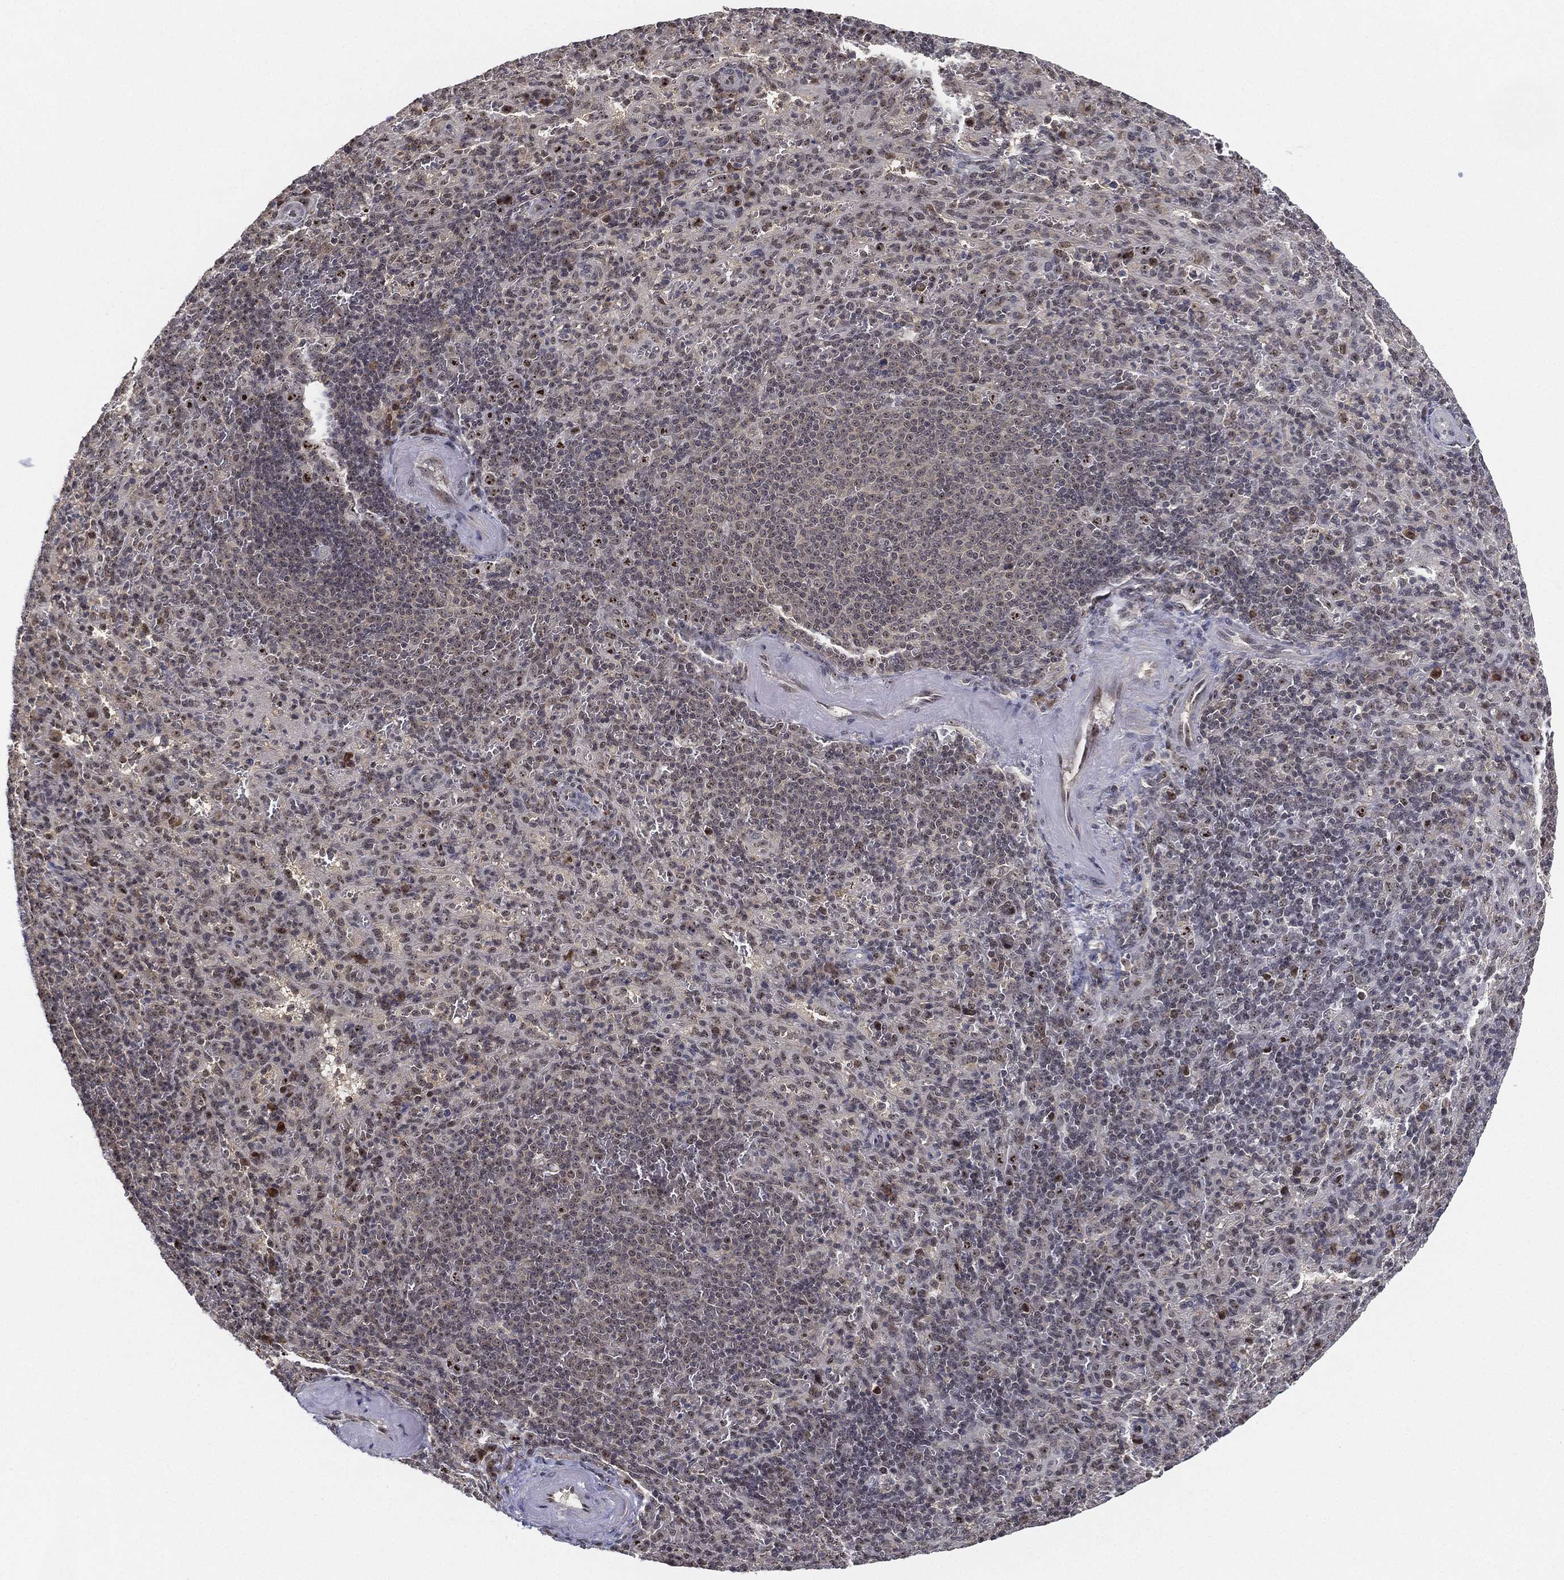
{"staining": {"intensity": "strong", "quantity": "<25%", "location": "nuclear"}, "tissue": "spleen", "cell_type": "Cells in red pulp", "image_type": "normal", "snomed": [{"axis": "morphology", "description": "Normal tissue, NOS"}, {"axis": "topography", "description": "Spleen"}], "caption": "Immunohistochemistry (IHC) of unremarkable human spleen exhibits medium levels of strong nuclear expression in approximately <25% of cells in red pulp.", "gene": "PPP1R16B", "patient": {"sex": "male", "age": 57}}